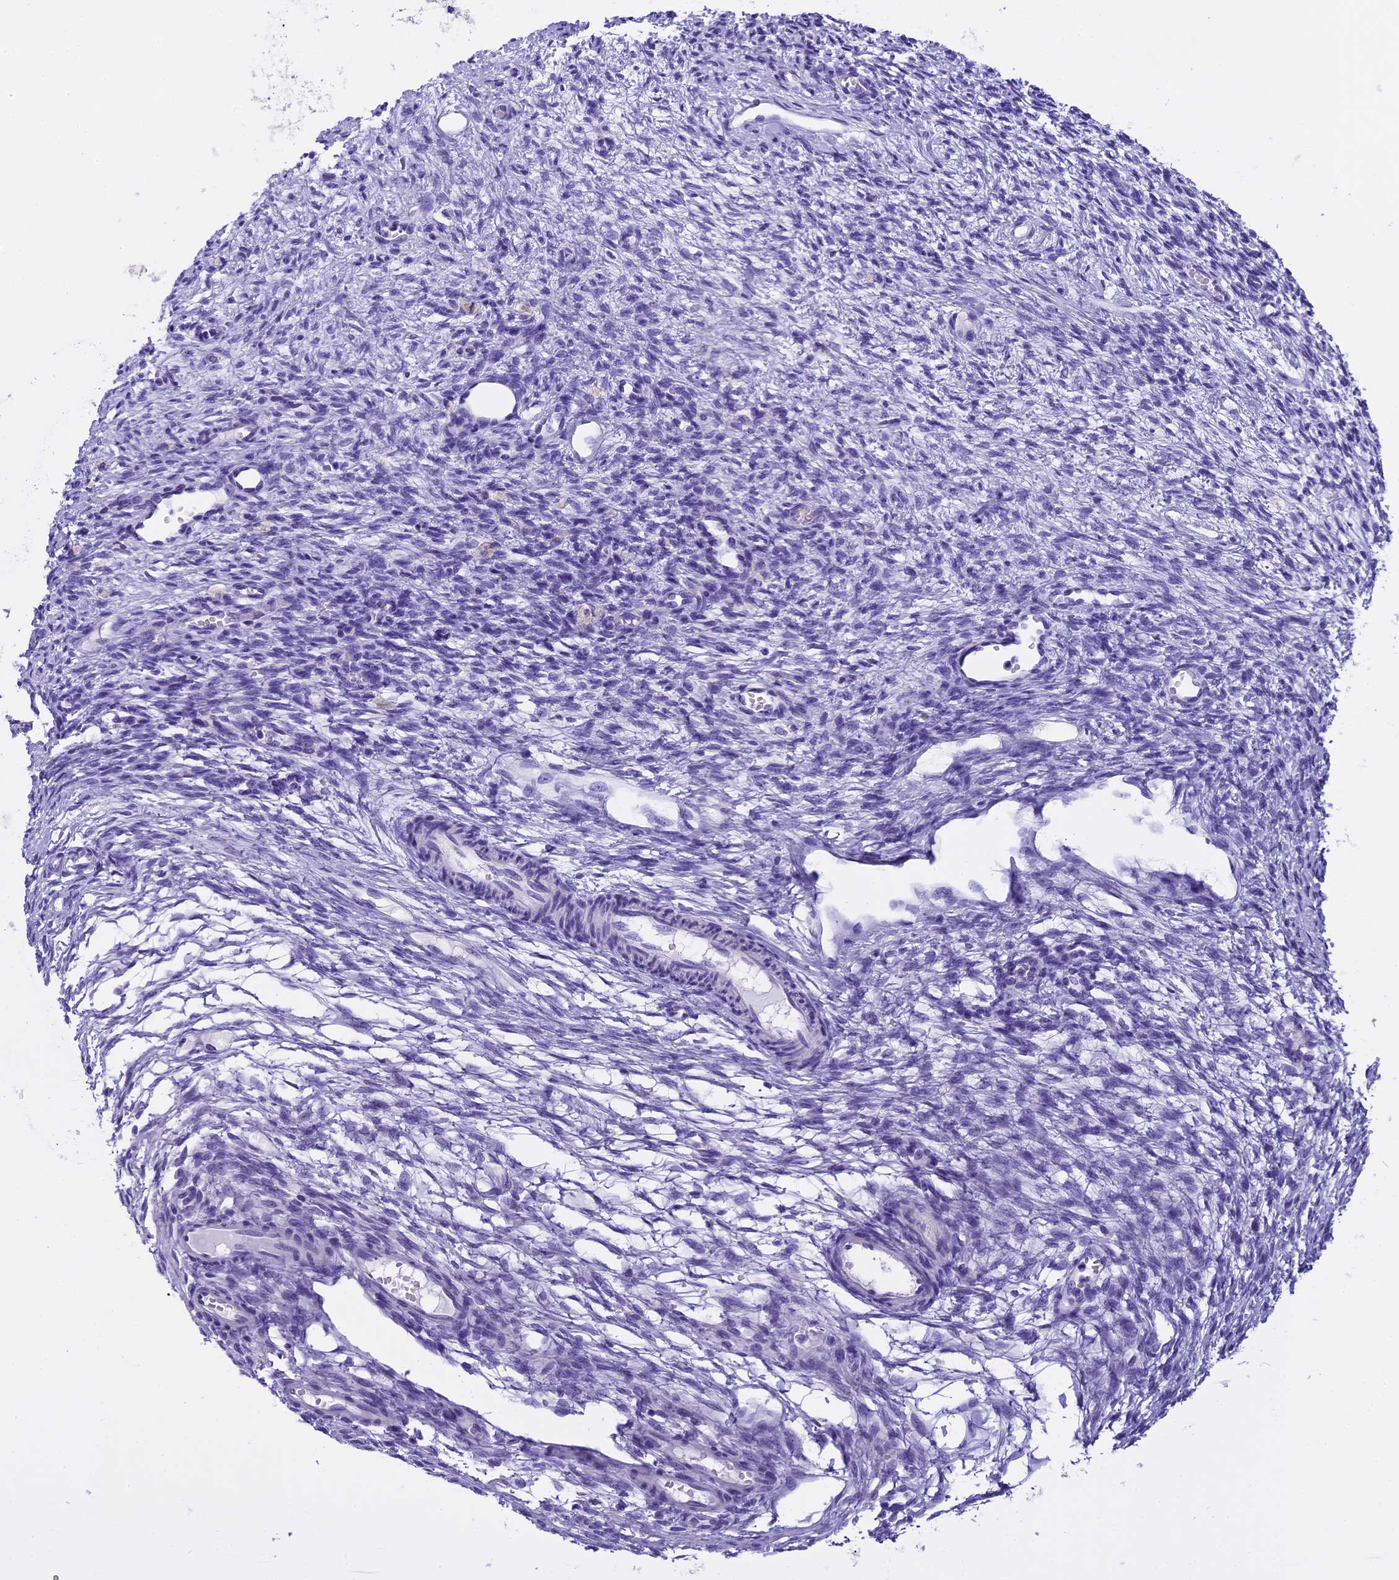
{"staining": {"intensity": "negative", "quantity": "none", "location": "none"}, "tissue": "ovary", "cell_type": "Follicle cells", "image_type": "normal", "snomed": [{"axis": "morphology", "description": "Normal tissue, NOS"}, {"axis": "topography", "description": "Ovary"}], "caption": "A photomicrograph of human ovary is negative for staining in follicle cells. (DAB (3,3'-diaminobenzidine) immunohistochemistry, high magnification).", "gene": "KCTD14", "patient": {"sex": "female", "age": 33}}